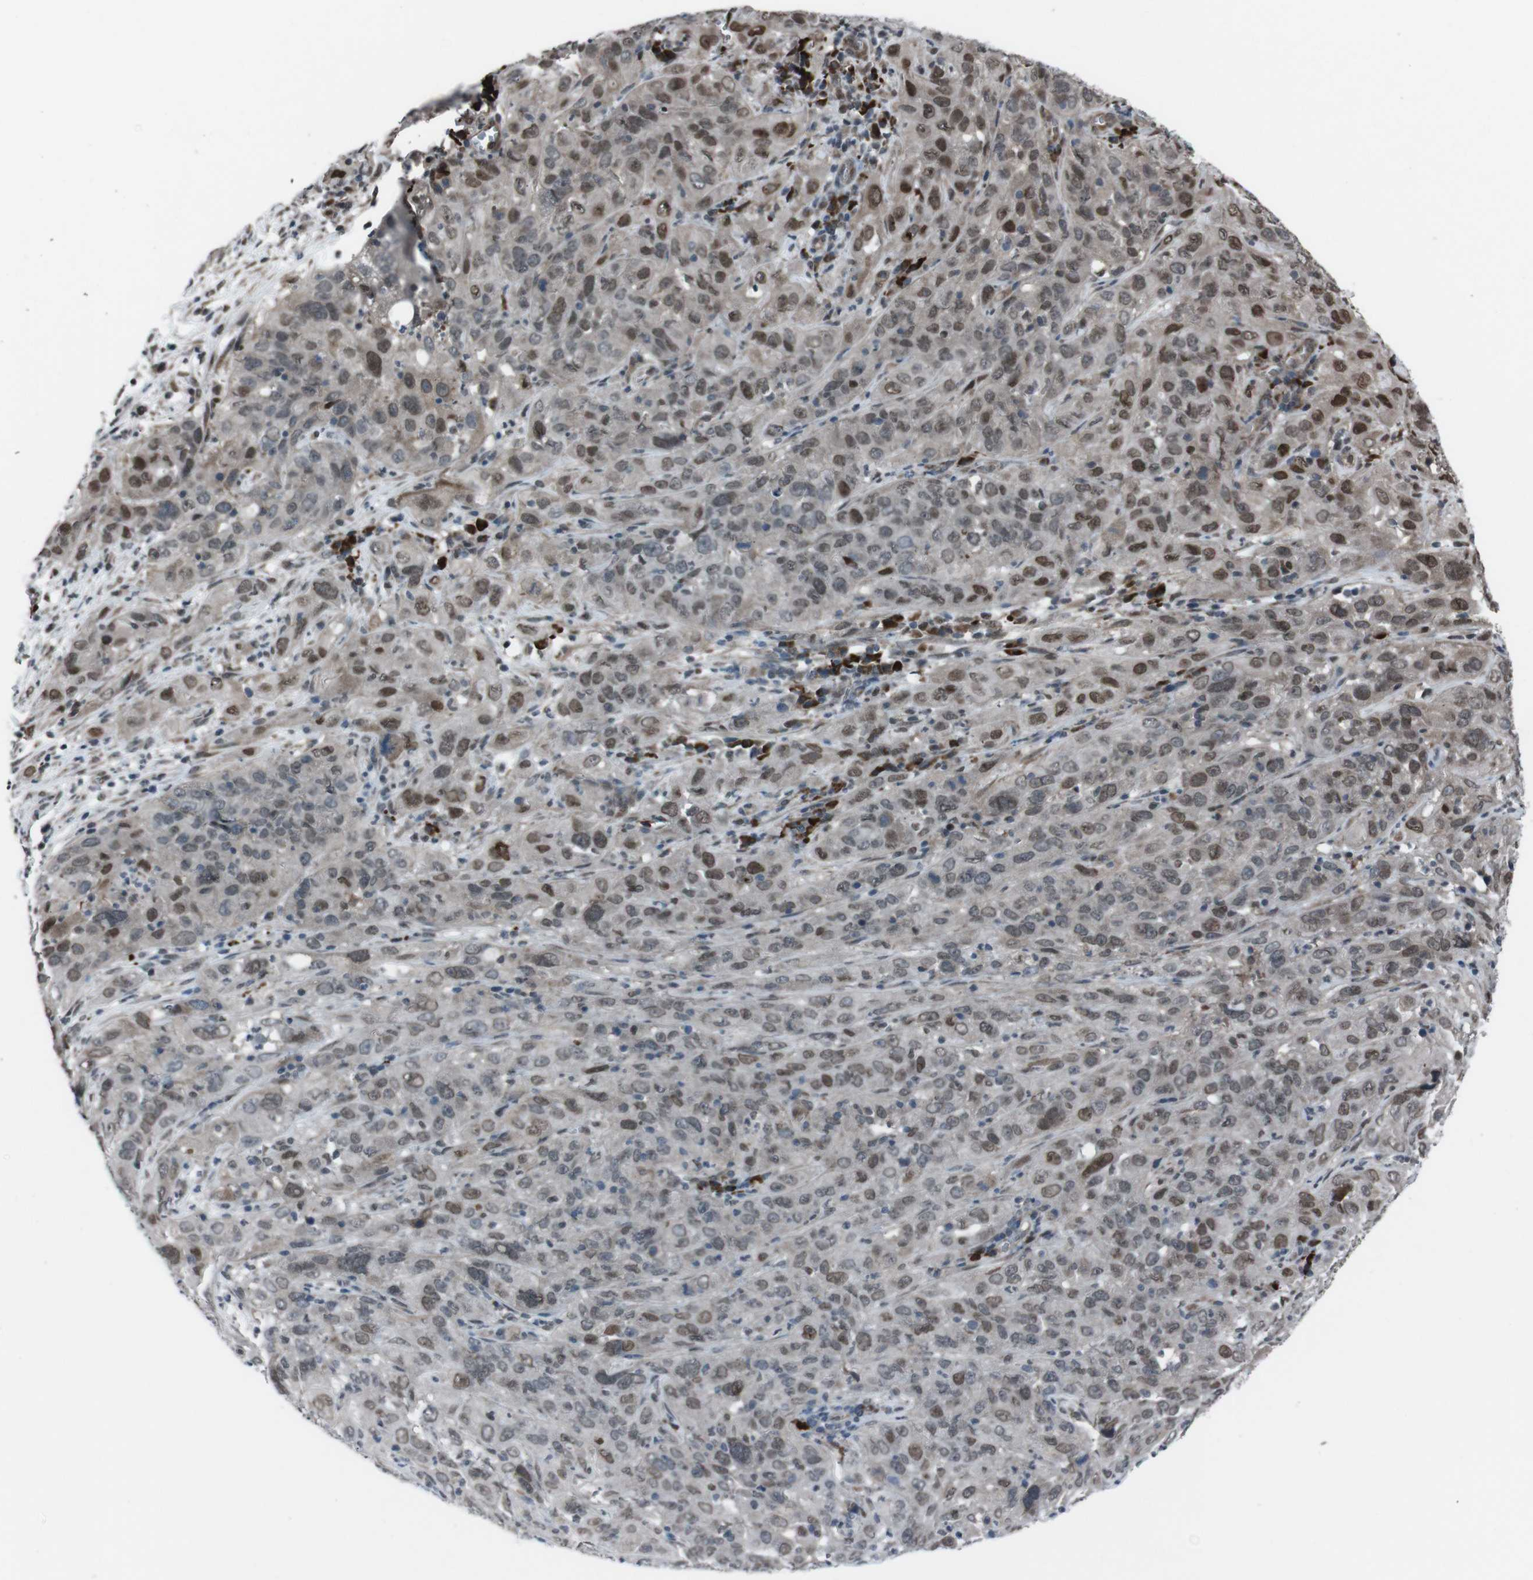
{"staining": {"intensity": "moderate", "quantity": "25%-75%", "location": "nuclear"}, "tissue": "cervical cancer", "cell_type": "Tumor cells", "image_type": "cancer", "snomed": [{"axis": "morphology", "description": "Squamous cell carcinoma, NOS"}, {"axis": "topography", "description": "Cervix"}], "caption": "Immunohistochemical staining of human cervical cancer displays medium levels of moderate nuclear protein positivity in approximately 25%-75% of tumor cells.", "gene": "SS18L1", "patient": {"sex": "female", "age": 32}}